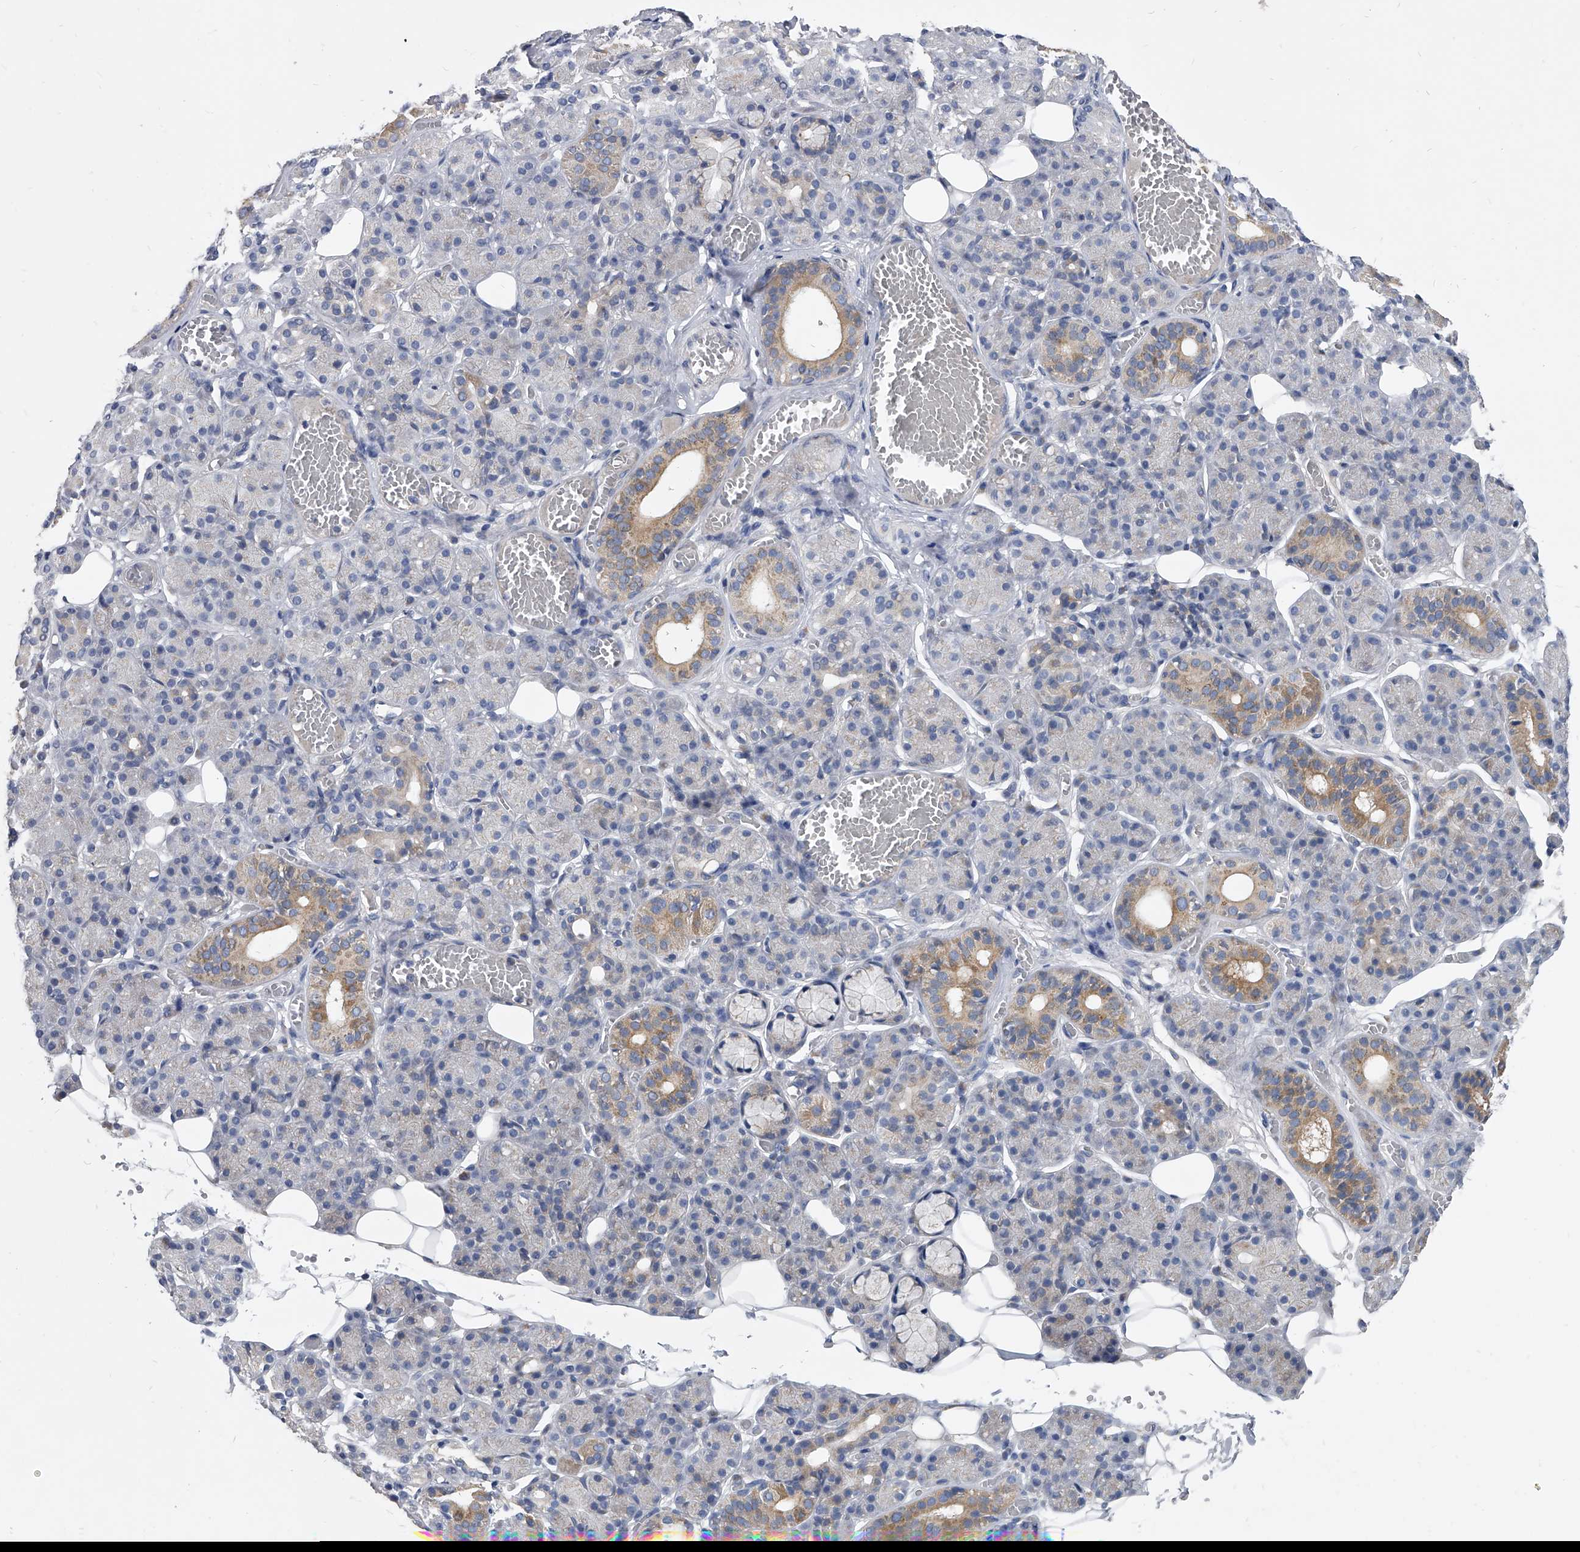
{"staining": {"intensity": "moderate", "quantity": "<25%", "location": "cytoplasmic/membranous"}, "tissue": "salivary gland", "cell_type": "Glandular cells", "image_type": "normal", "snomed": [{"axis": "morphology", "description": "Normal tissue, NOS"}, {"axis": "topography", "description": "Salivary gland"}], "caption": "This photomicrograph displays immunohistochemistry (IHC) staining of benign human salivary gland, with low moderate cytoplasmic/membranous staining in approximately <25% of glandular cells.", "gene": "SPP1", "patient": {"sex": "male", "age": 63}}